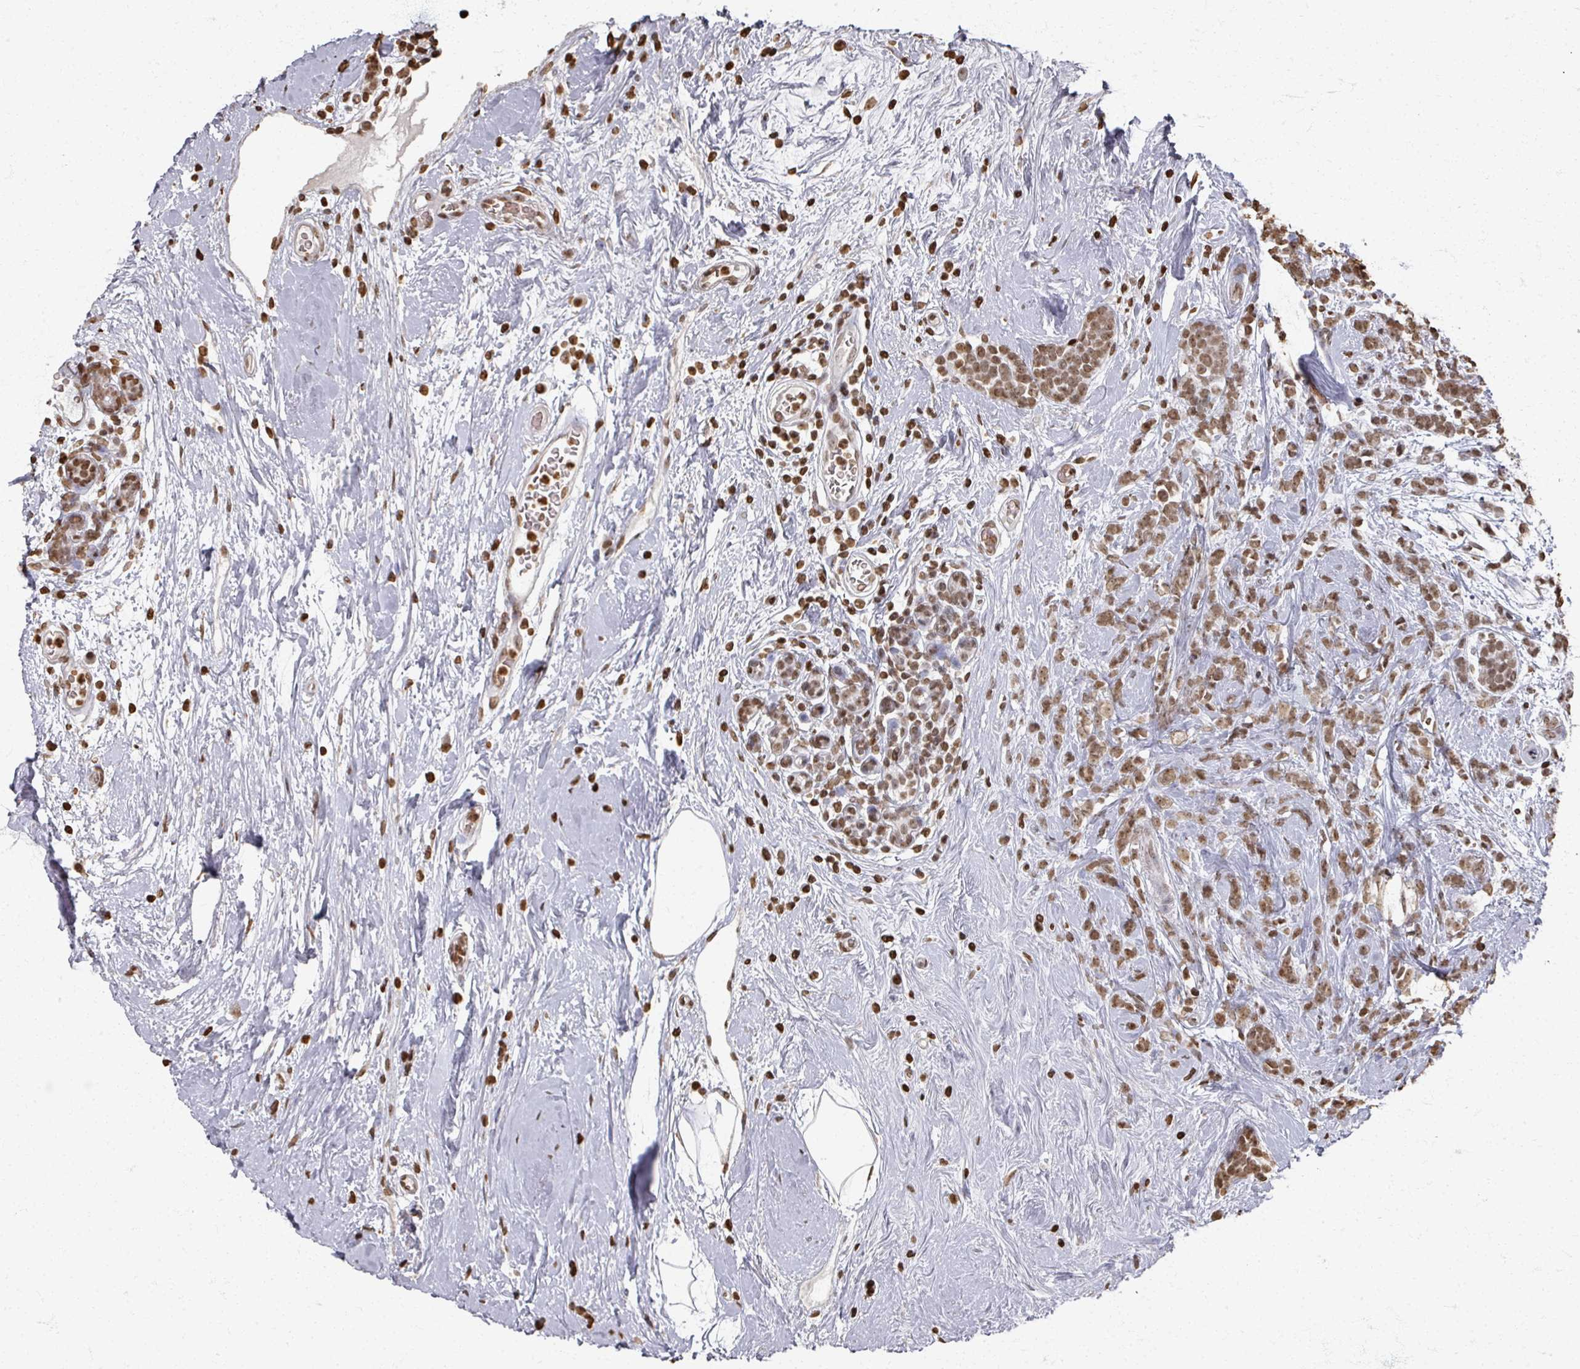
{"staining": {"intensity": "moderate", "quantity": ">75%", "location": "nuclear"}, "tissue": "breast cancer", "cell_type": "Tumor cells", "image_type": "cancer", "snomed": [{"axis": "morphology", "description": "Duct carcinoma"}, {"axis": "topography", "description": "Breast"}], "caption": "Human breast cancer stained with a brown dye demonstrates moderate nuclear positive expression in approximately >75% of tumor cells.", "gene": "DCUN1D5", "patient": {"sex": "female", "age": 75}}